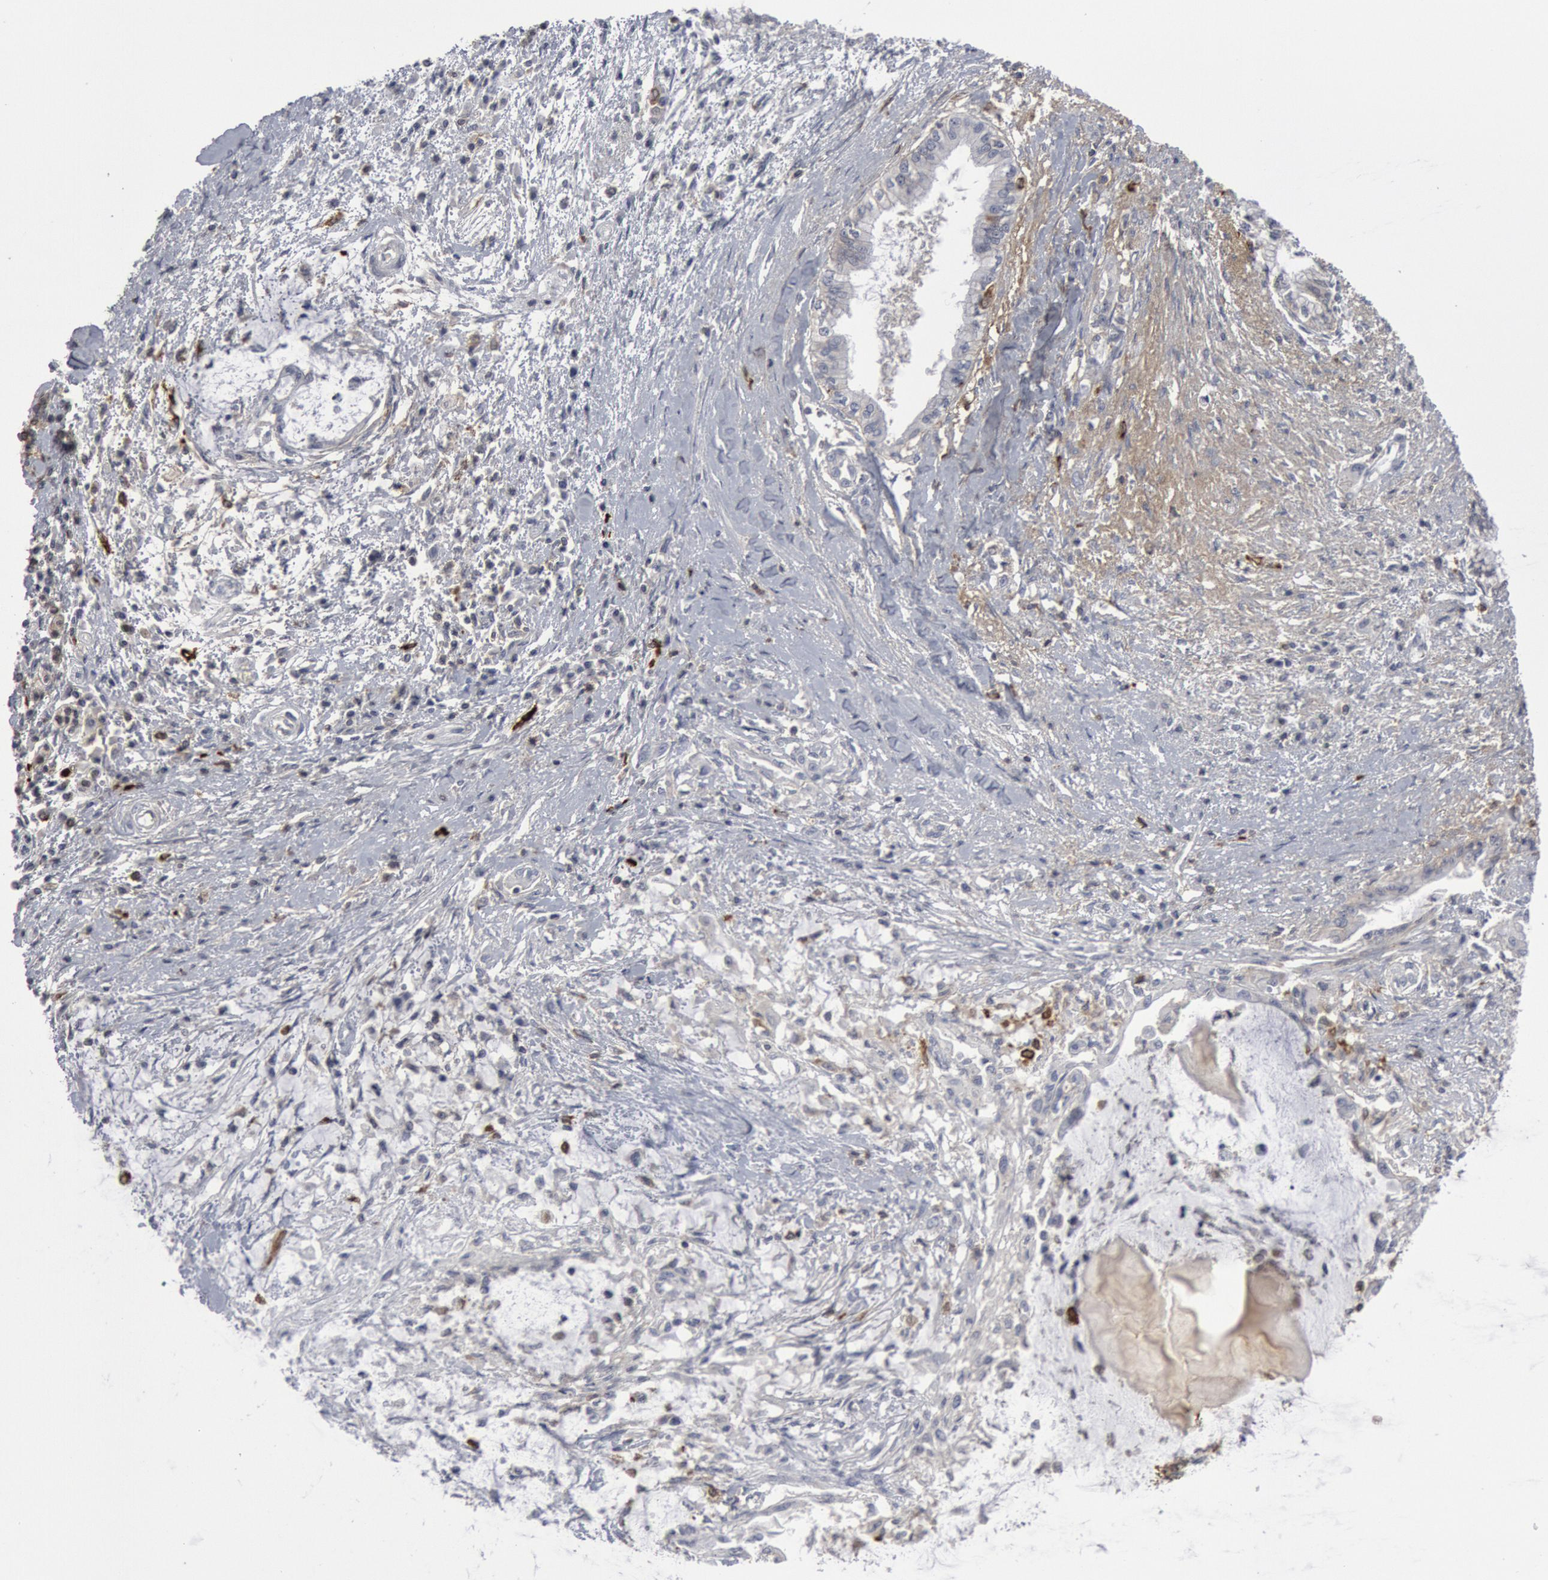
{"staining": {"intensity": "negative", "quantity": "none", "location": "none"}, "tissue": "pancreatic cancer", "cell_type": "Tumor cells", "image_type": "cancer", "snomed": [{"axis": "morphology", "description": "Adenocarcinoma, NOS"}, {"axis": "topography", "description": "Pancreas"}], "caption": "Tumor cells are negative for protein expression in human adenocarcinoma (pancreatic). (DAB (3,3'-diaminobenzidine) immunohistochemistry (IHC) with hematoxylin counter stain).", "gene": "C1QC", "patient": {"sex": "female", "age": 64}}